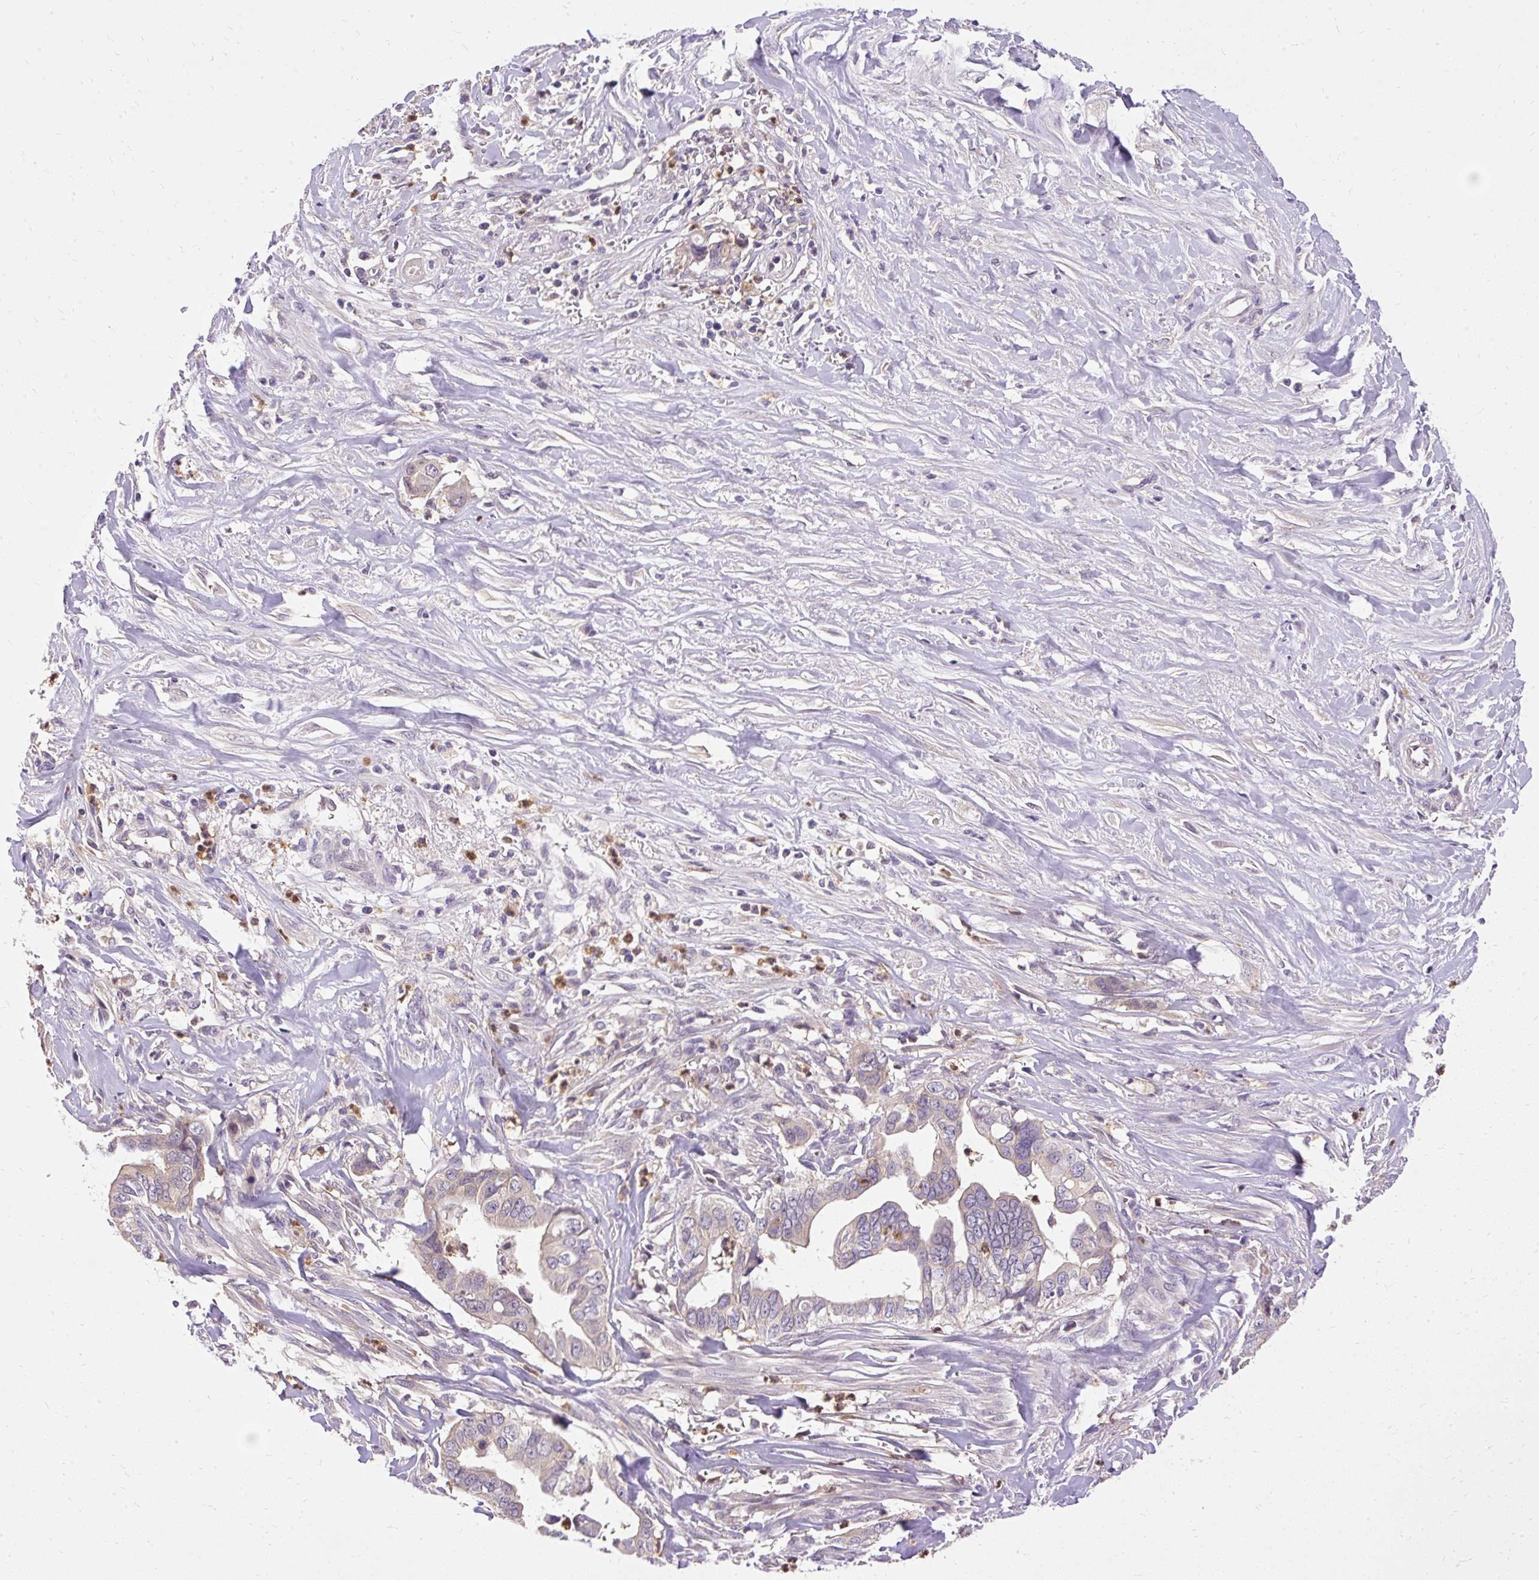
{"staining": {"intensity": "negative", "quantity": "none", "location": "none"}, "tissue": "liver cancer", "cell_type": "Tumor cells", "image_type": "cancer", "snomed": [{"axis": "morphology", "description": "Cholangiocarcinoma"}, {"axis": "topography", "description": "Liver"}], "caption": "The immunohistochemistry (IHC) micrograph has no significant staining in tumor cells of liver cholangiocarcinoma tissue. (DAB IHC with hematoxylin counter stain).", "gene": "CTTNBP2", "patient": {"sex": "female", "age": 79}}